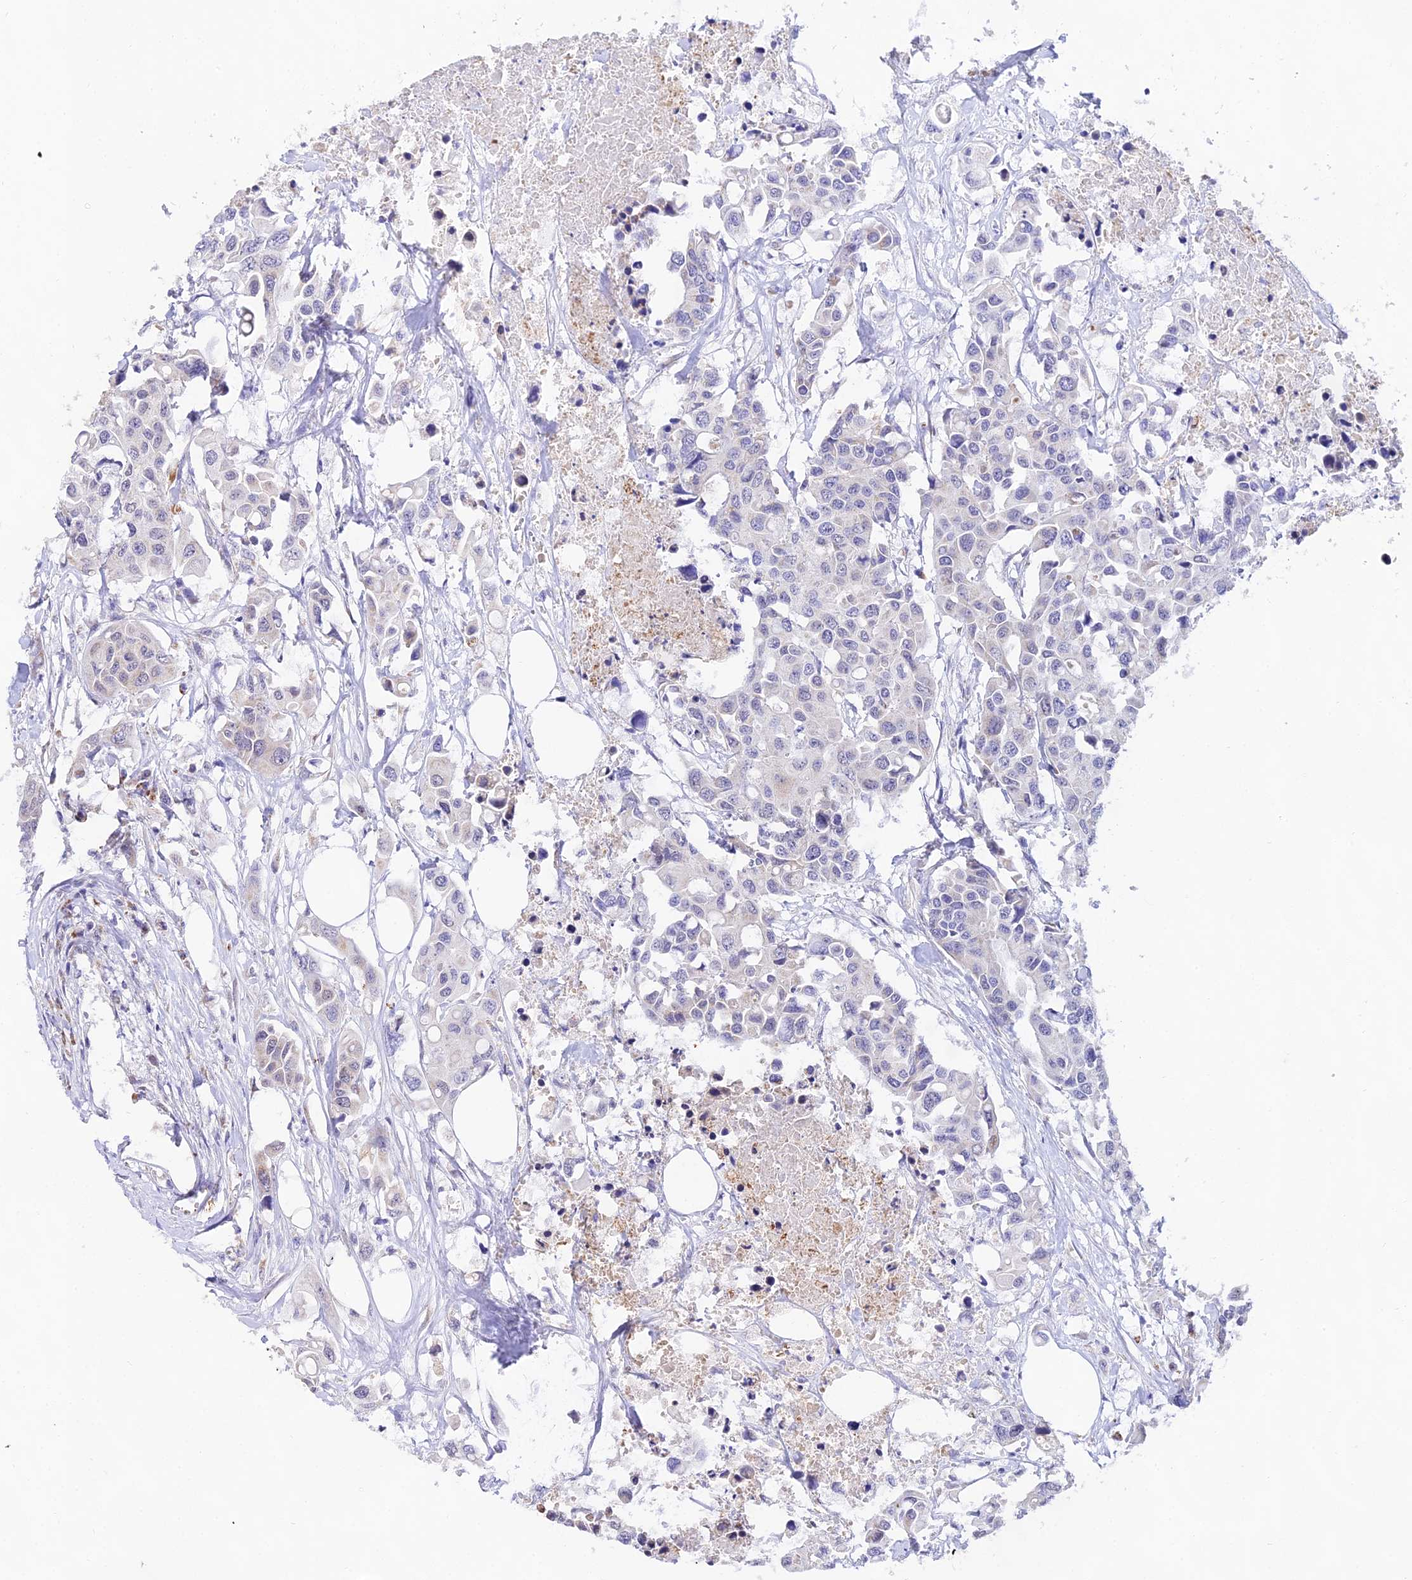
{"staining": {"intensity": "negative", "quantity": "none", "location": "none"}, "tissue": "colorectal cancer", "cell_type": "Tumor cells", "image_type": "cancer", "snomed": [{"axis": "morphology", "description": "Adenocarcinoma, NOS"}, {"axis": "topography", "description": "Colon"}], "caption": "Colorectal adenocarcinoma stained for a protein using immunohistochemistry exhibits no expression tumor cells.", "gene": "ATP5PB", "patient": {"sex": "male", "age": 77}}